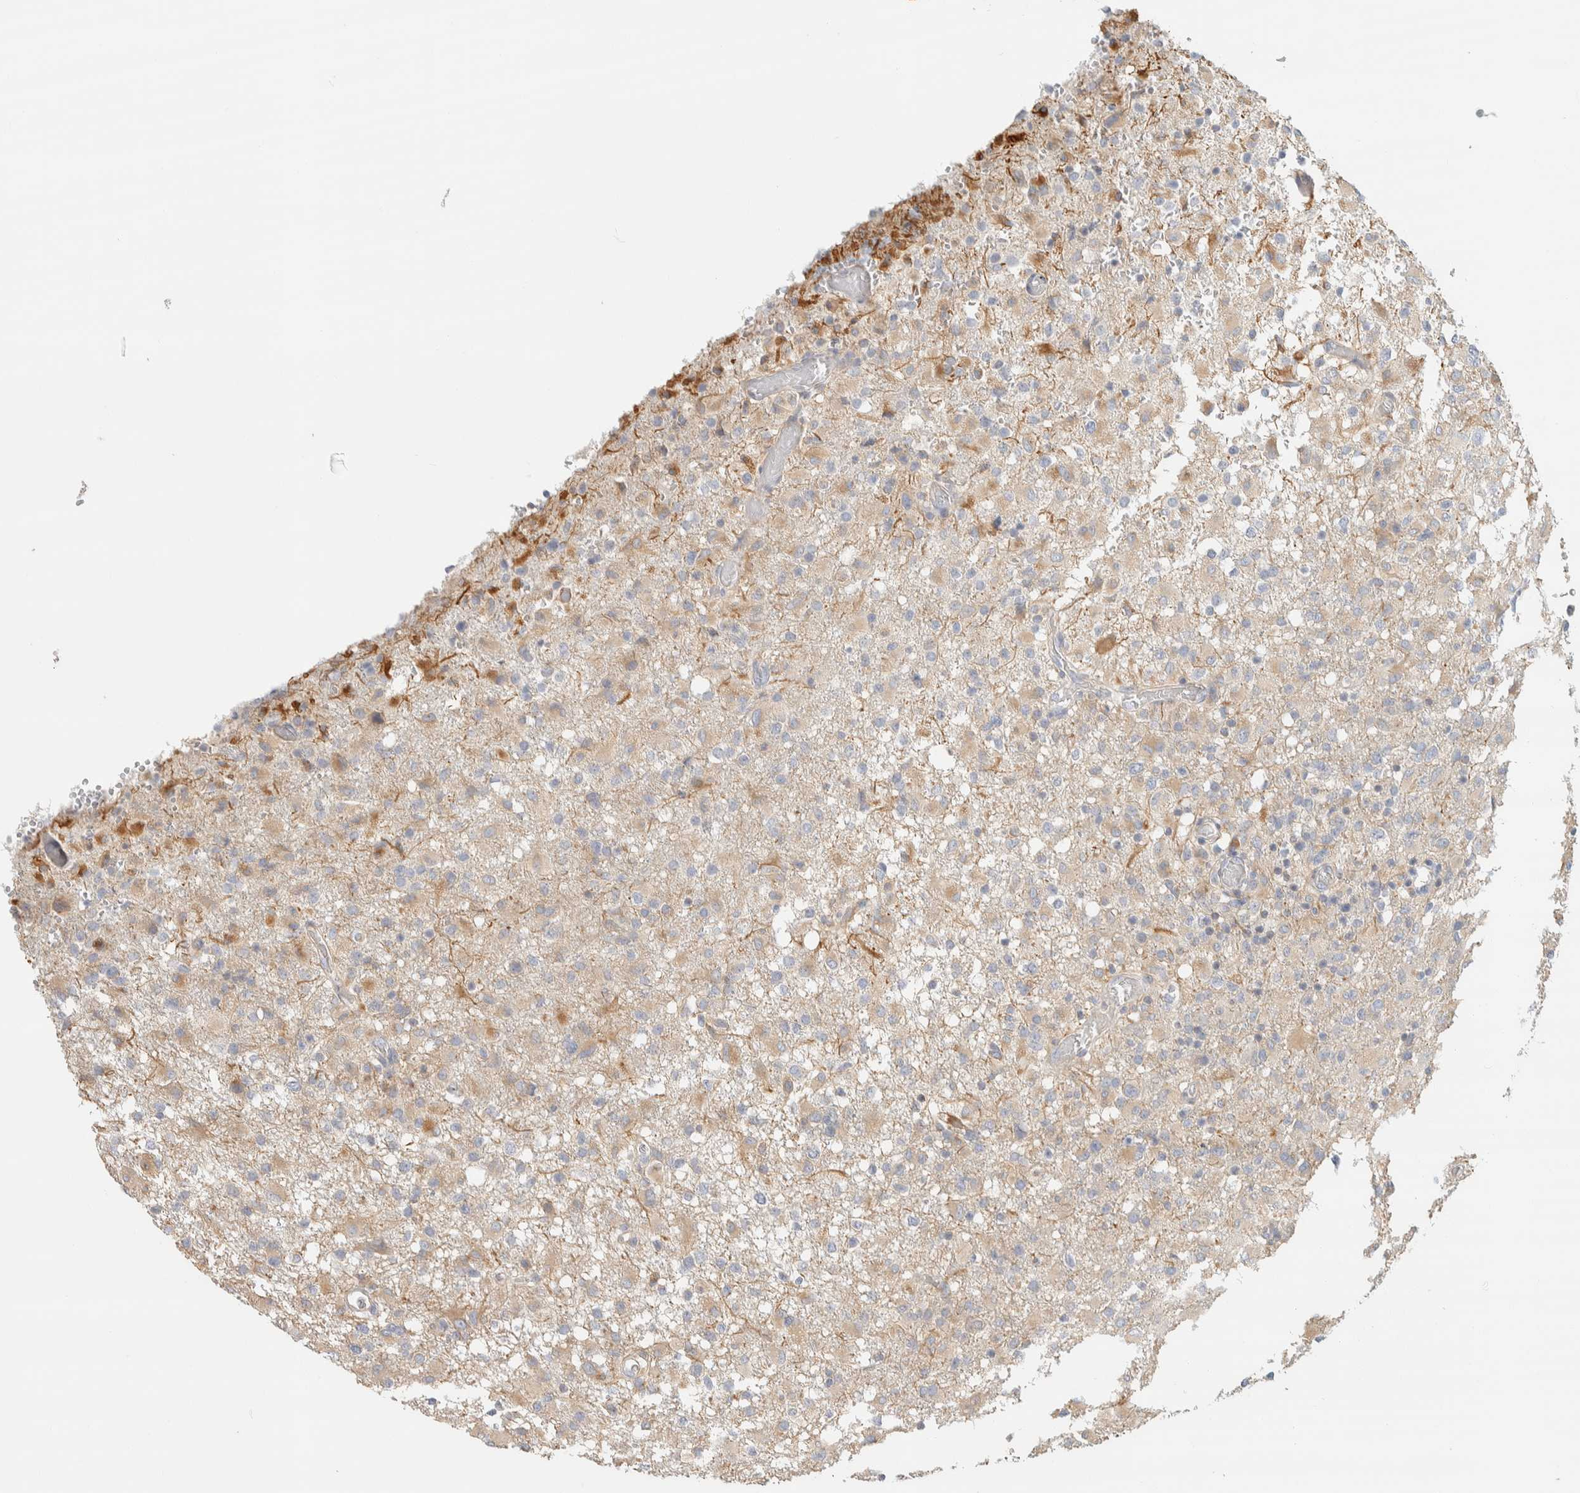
{"staining": {"intensity": "weak", "quantity": "25%-75%", "location": "cytoplasmic/membranous"}, "tissue": "glioma", "cell_type": "Tumor cells", "image_type": "cancer", "snomed": [{"axis": "morphology", "description": "Glioma, malignant, High grade"}, {"axis": "topography", "description": "Brain"}], "caption": "High-grade glioma (malignant) tissue reveals weak cytoplasmic/membranous staining in about 25%-75% of tumor cells, visualized by immunohistochemistry.", "gene": "CDR2", "patient": {"sex": "female", "age": 57}}